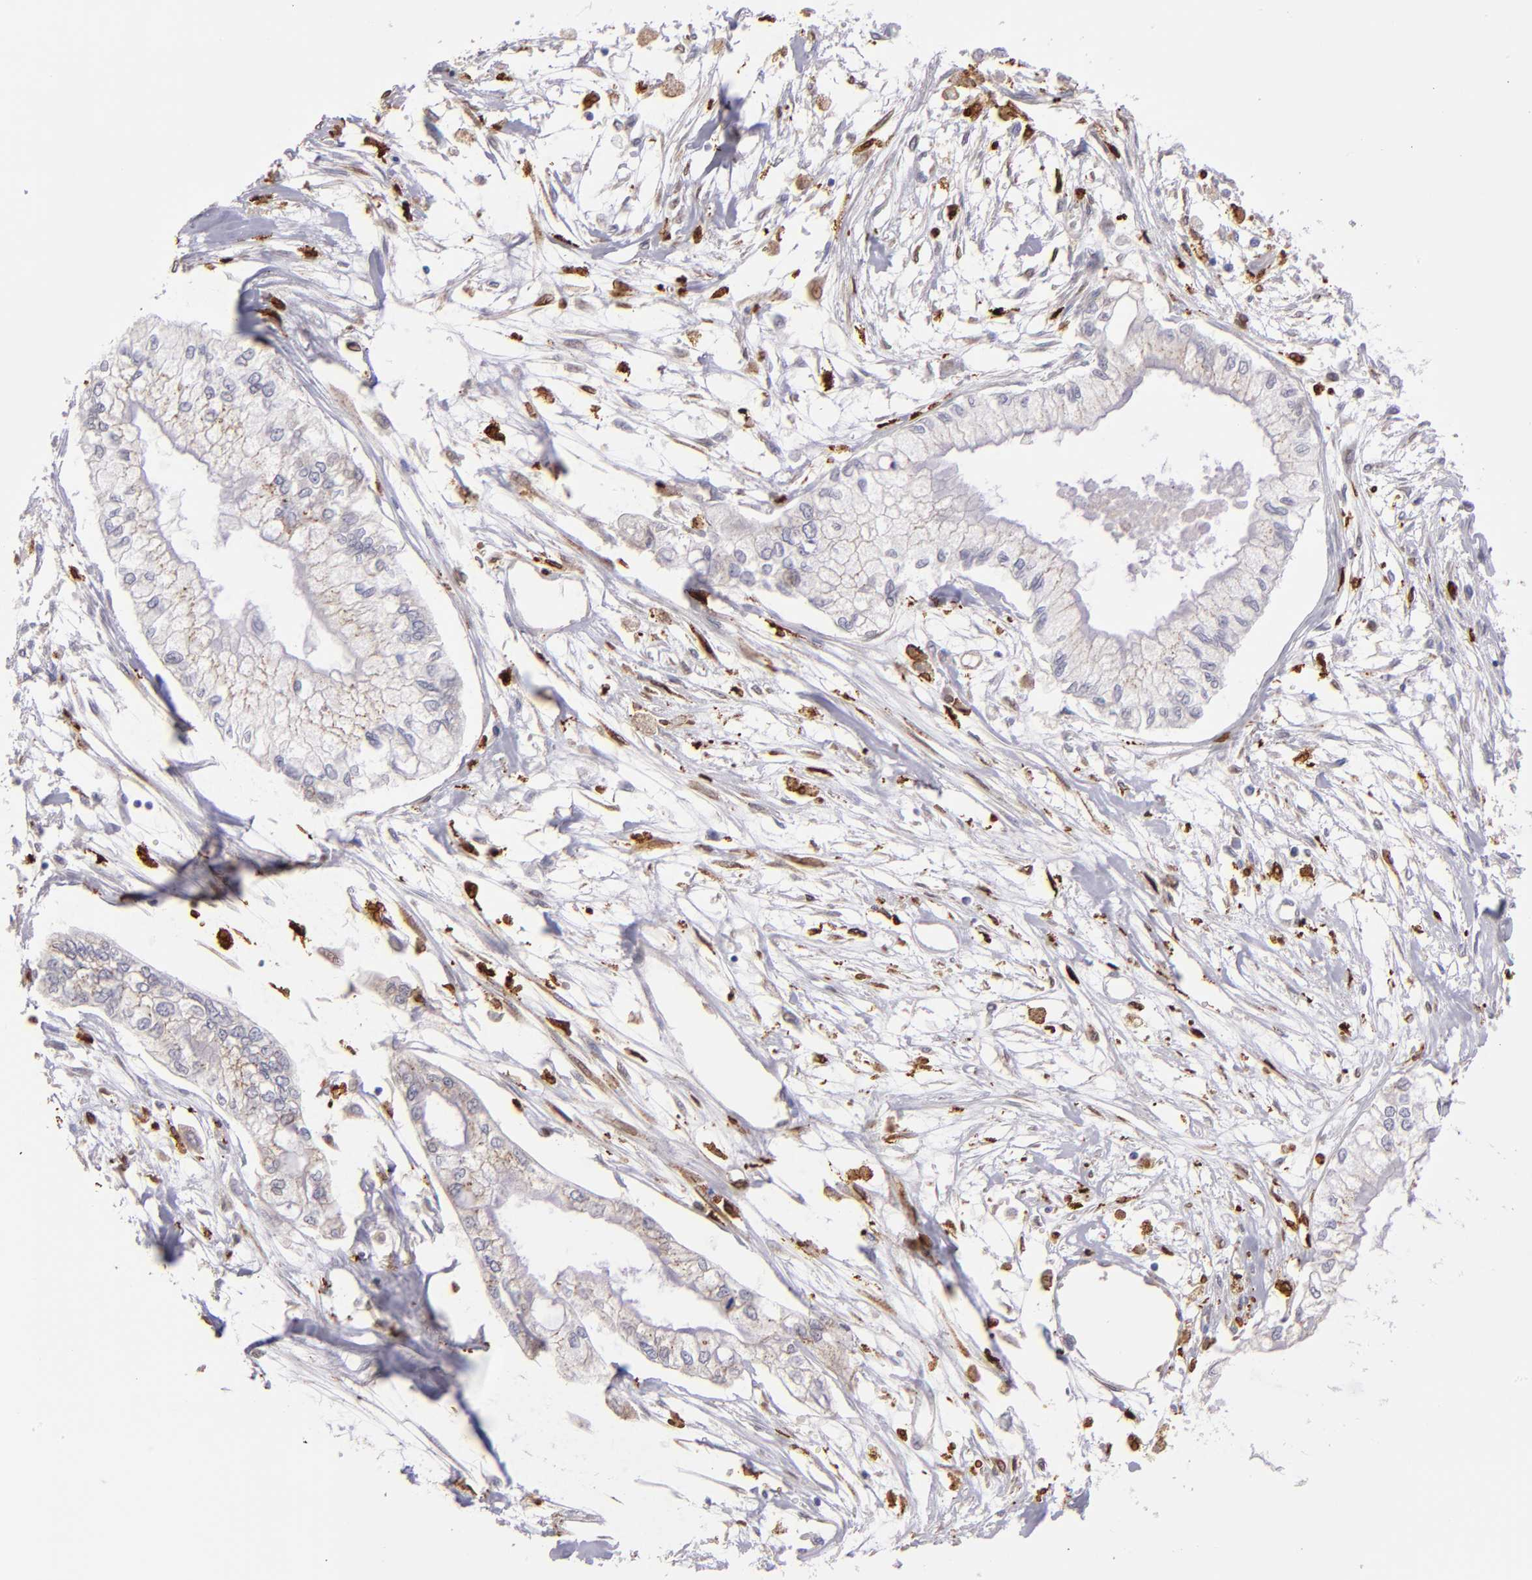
{"staining": {"intensity": "weak", "quantity": "25%-75%", "location": "cytoplasmic/membranous"}, "tissue": "pancreatic cancer", "cell_type": "Tumor cells", "image_type": "cancer", "snomed": [{"axis": "morphology", "description": "Adenocarcinoma, NOS"}, {"axis": "topography", "description": "Pancreas"}], "caption": "Immunohistochemical staining of human adenocarcinoma (pancreatic) reveals low levels of weak cytoplasmic/membranous protein positivity in about 25%-75% of tumor cells. The staining is performed using DAB (3,3'-diaminobenzidine) brown chromogen to label protein expression. The nuclei are counter-stained blue using hematoxylin.", "gene": "PTGS1", "patient": {"sex": "male", "age": 79}}